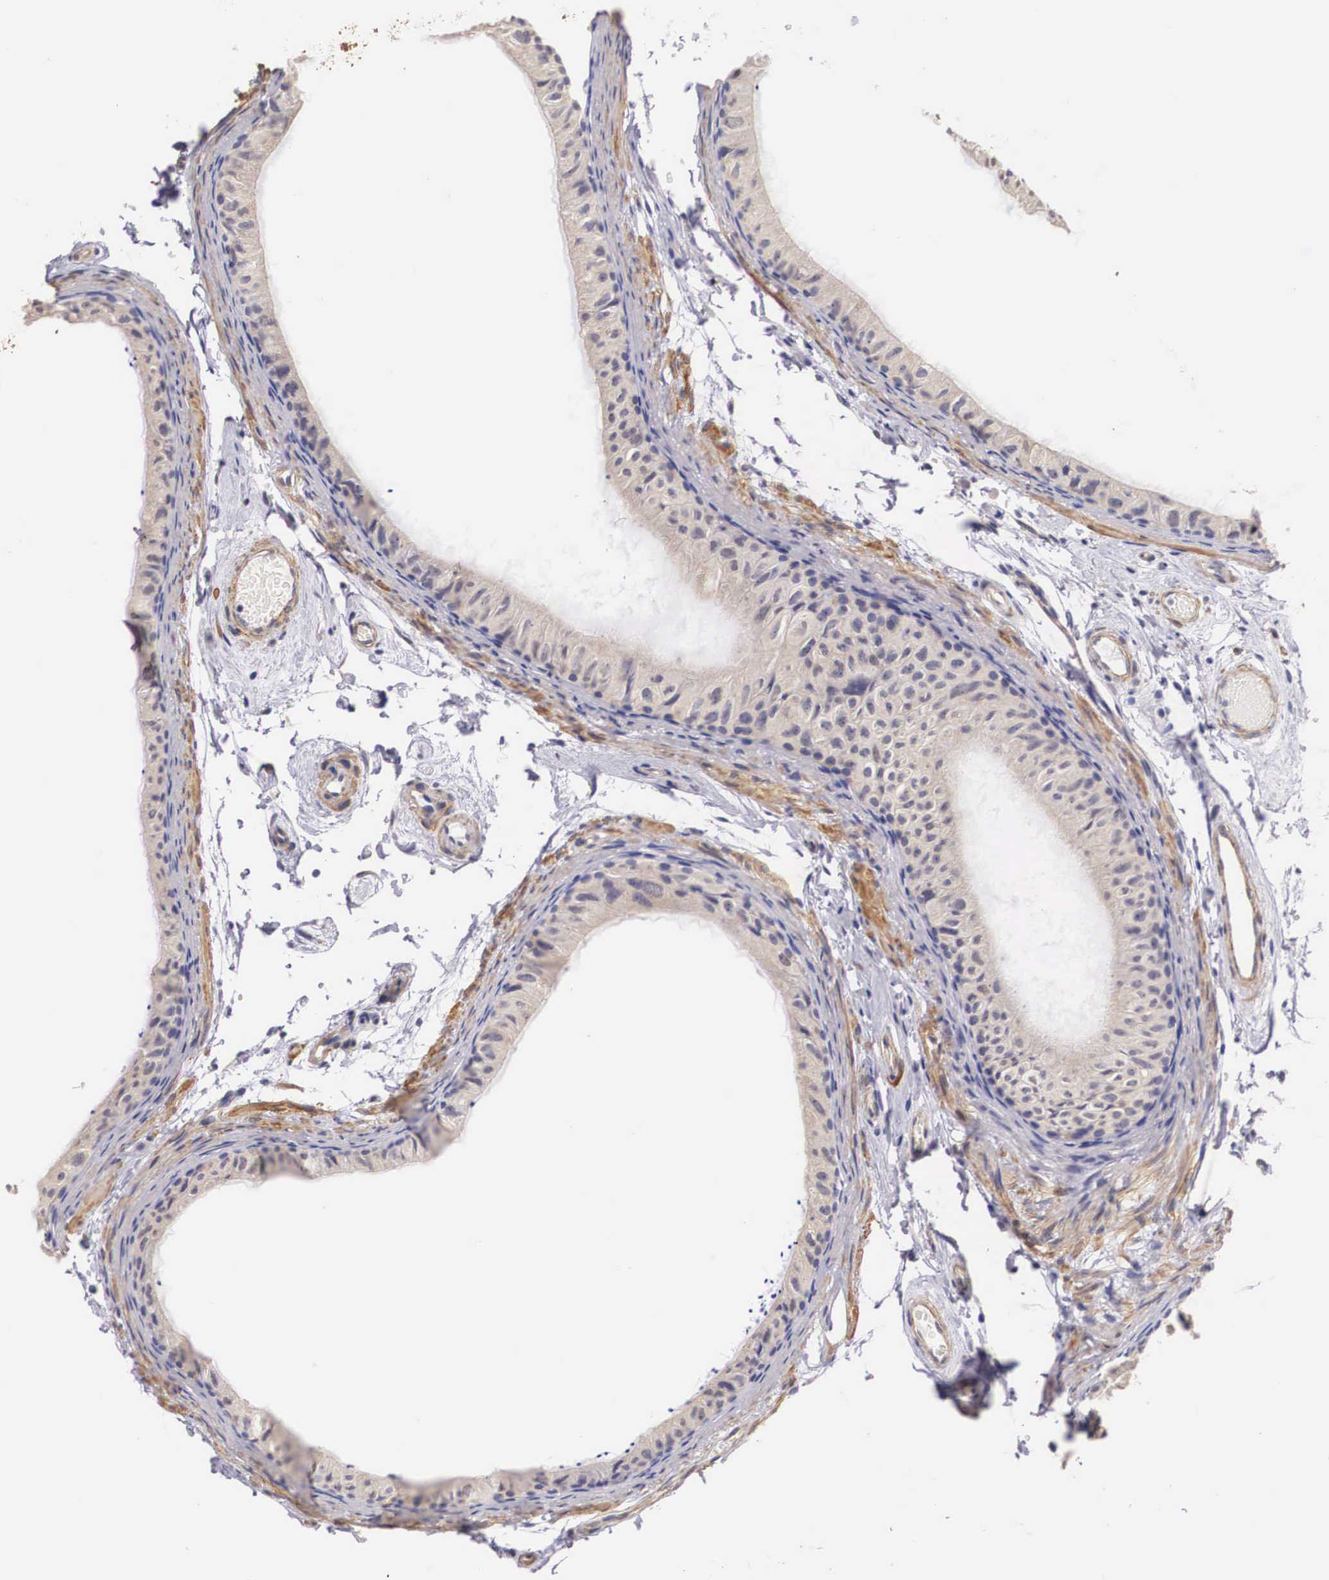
{"staining": {"intensity": "negative", "quantity": "none", "location": "none"}, "tissue": "epididymis", "cell_type": "Glandular cells", "image_type": "normal", "snomed": [{"axis": "morphology", "description": "Normal tissue, NOS"}, {"axis": "topography", "description": "Epididymis"}], "caption": "This is an immunohistochemistry micrograph of benign human epididymis. There is no expression in glandular cells.", "gene": "ENOX2", "patient": {"sex": "male", "age": 77}}